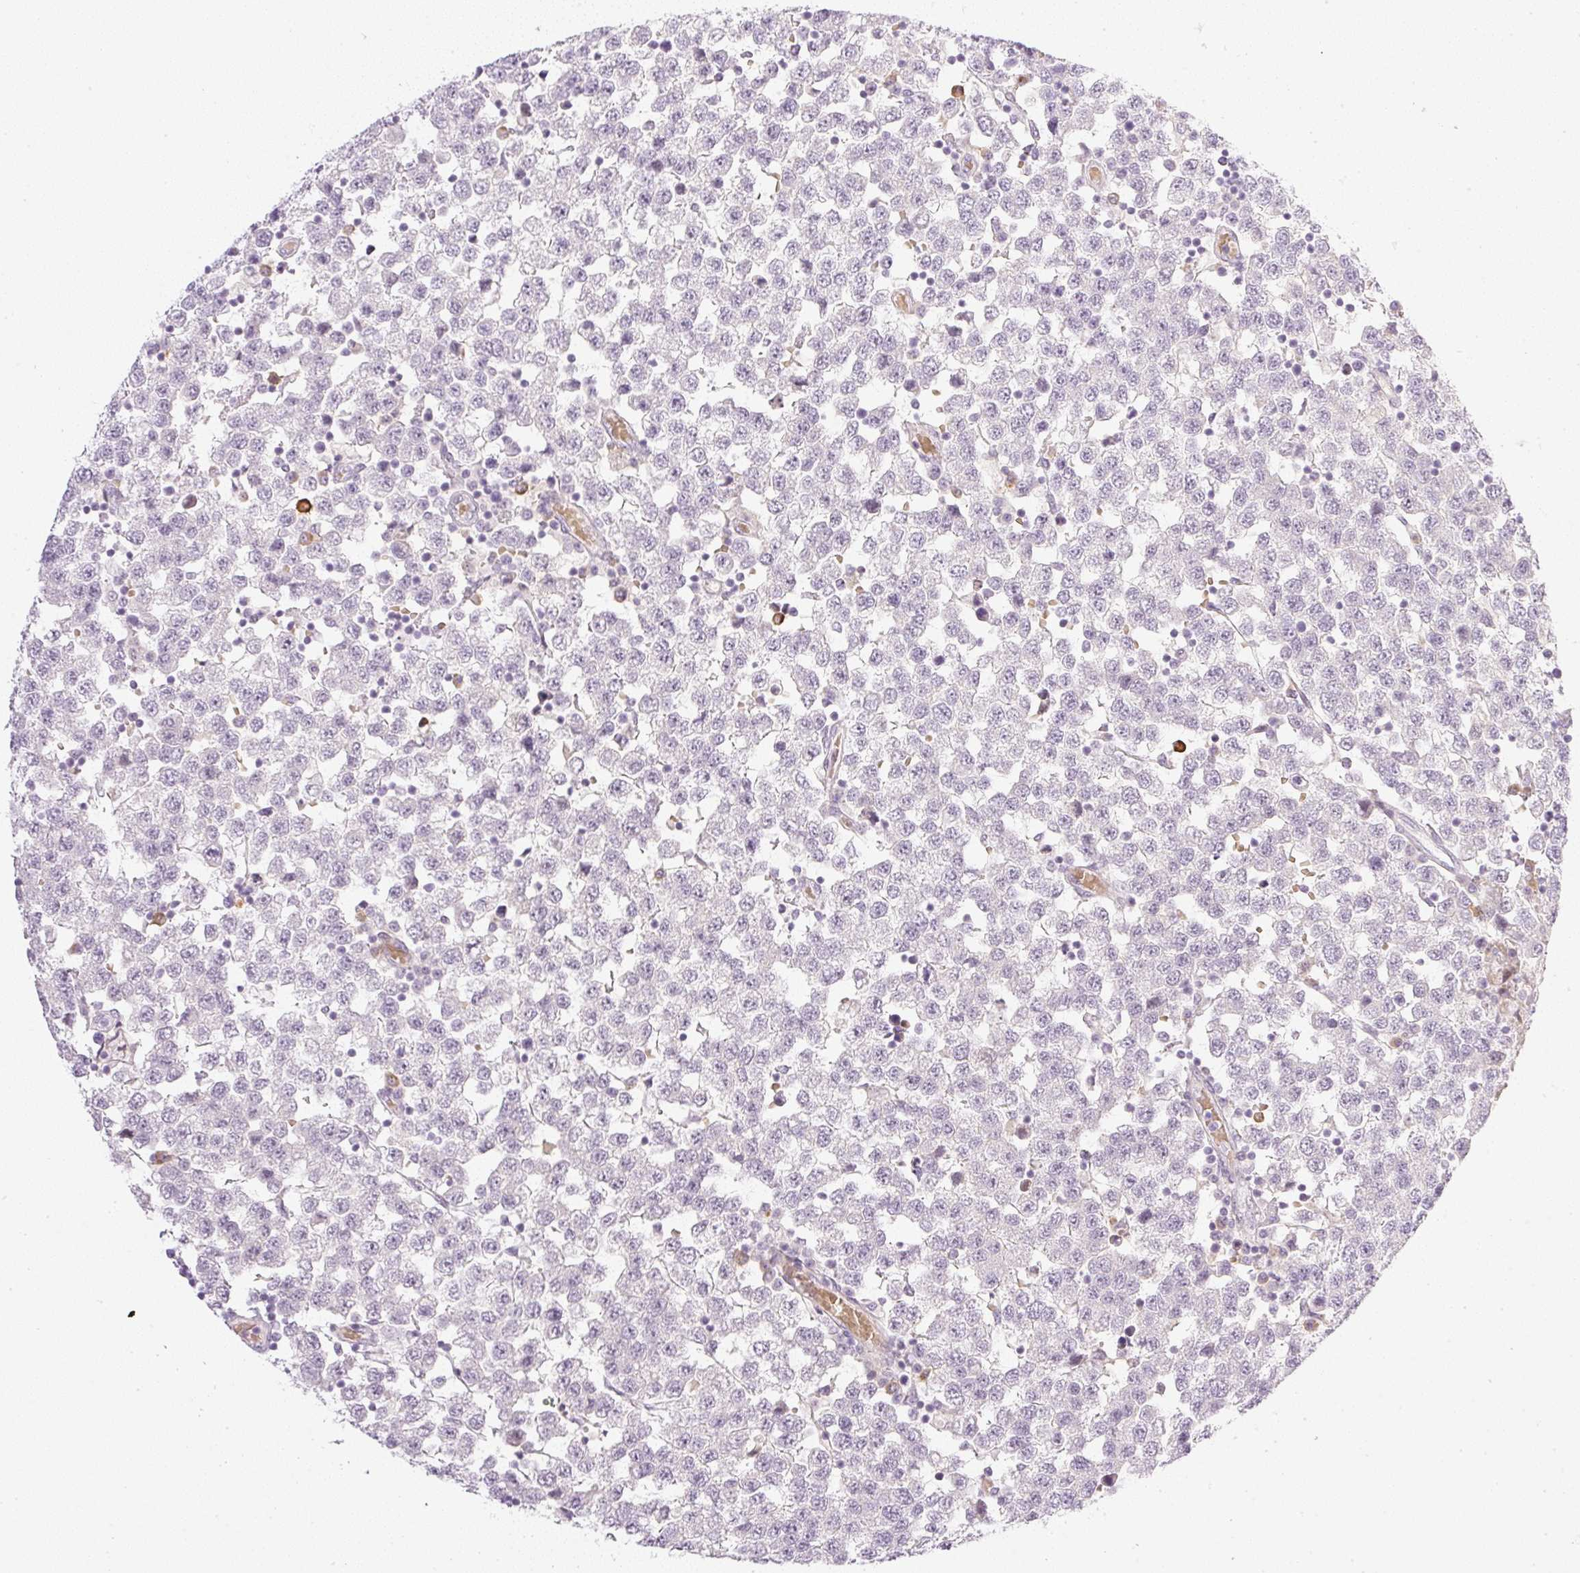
{"staining": {"intensity": "negative", "quantity": "none", "location": "none"}, "tissue": "testis cancer", "cell_type": "Tumor cells", "image_type": "cancer", "snomed": [{"axis": "morphology", "description": "Seminoma, NOS"}, {"axis": "topography", "description": "Testis"}], "caption": "An immunohistochemistry histopathology image of testis seminoma is shown. There is no staining in tumor cells of testis seminoma. (DAB (3,3'-diaminobenzidine) immunohistochemistry with hematoxylin counter stain).", "gene": "AAR2", "patient": {"sex": "male", "age": 34}}